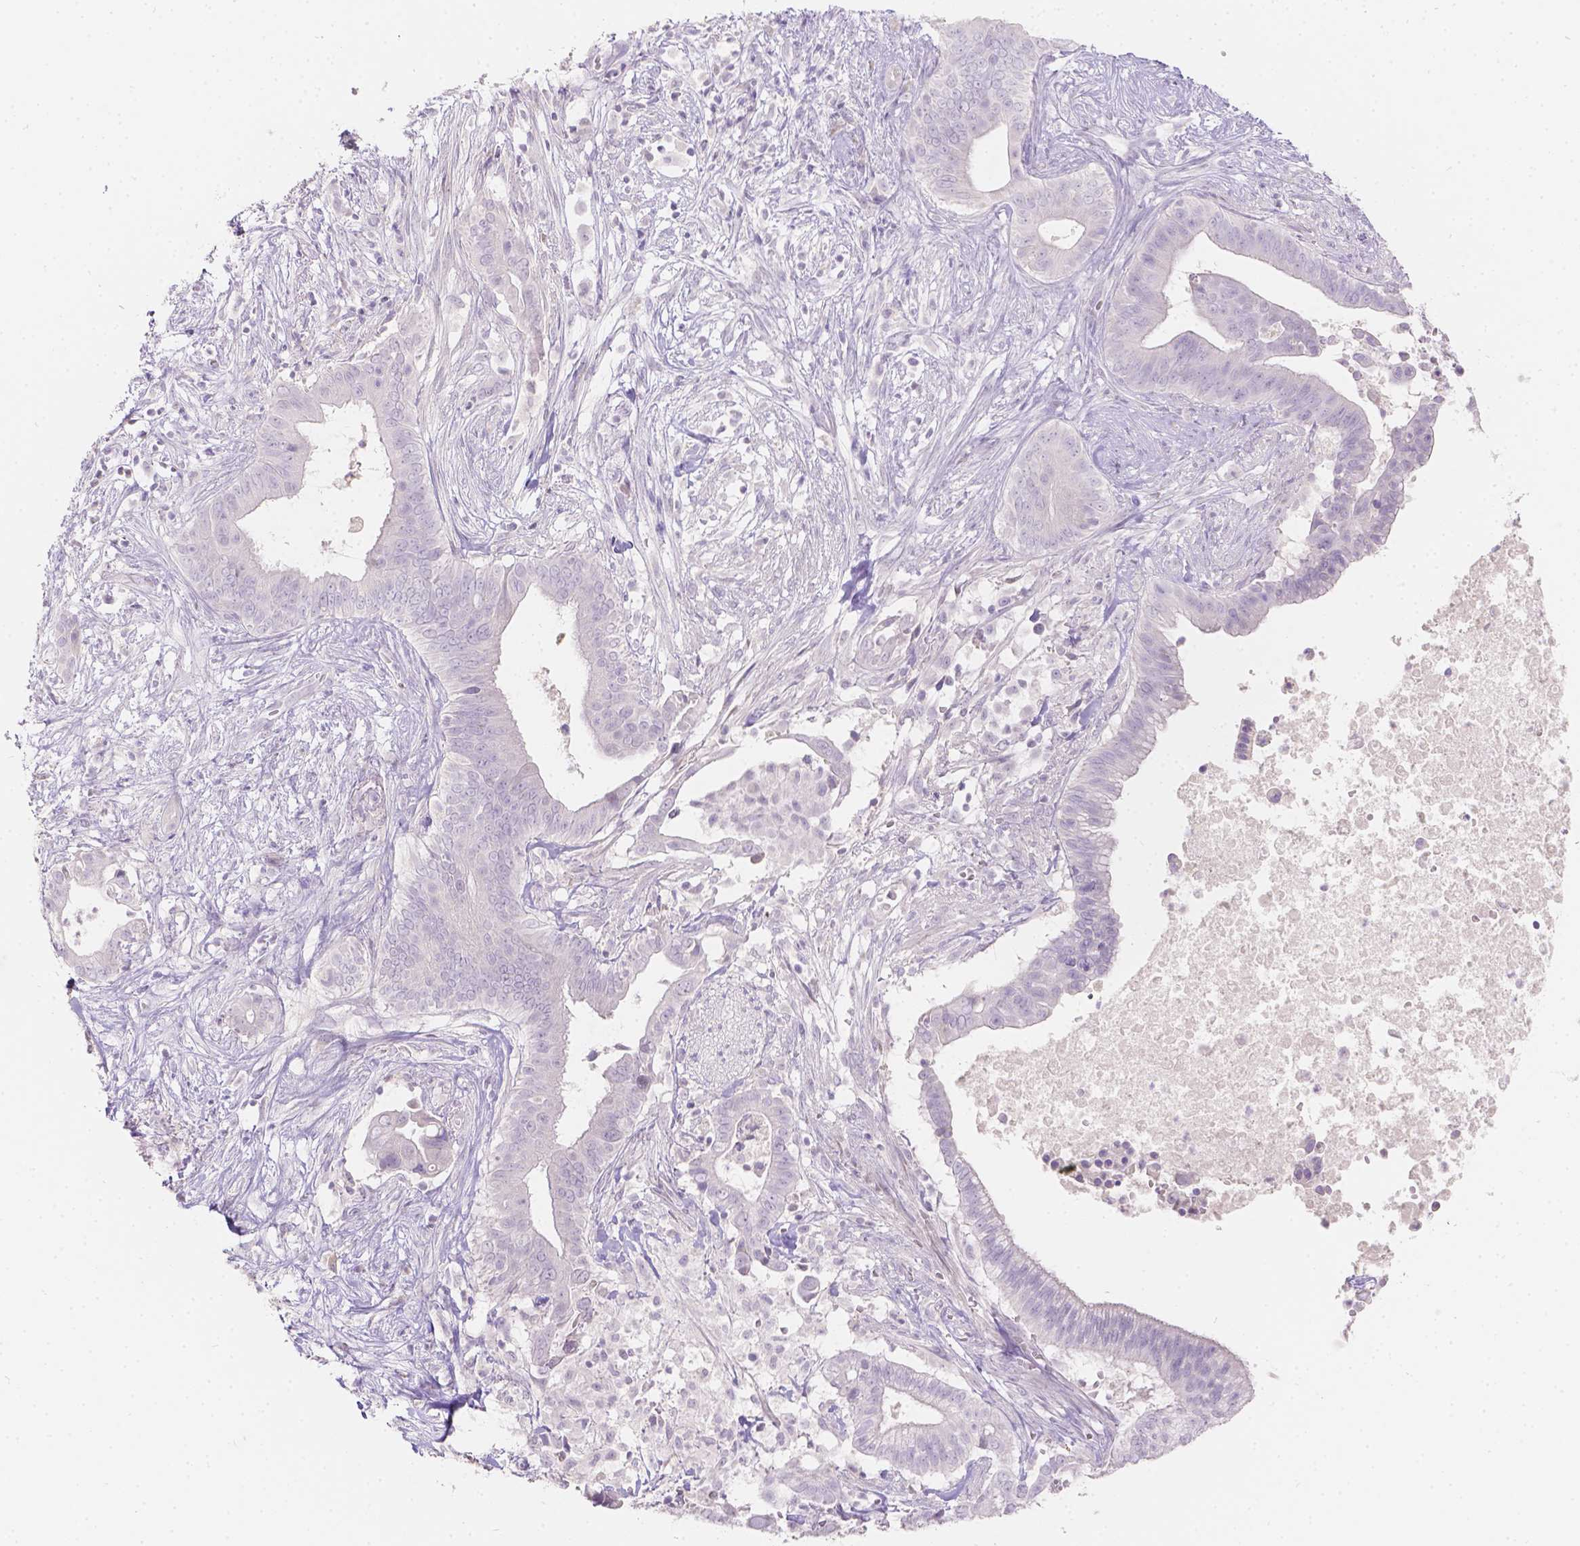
{"staining": {"intensity": "negative", "quantity": "none", "location": "none"}, "tissue": "pancreatic cancer", "cell_type": "Tumor cells", "image_type": "cancer", "snomed": [{"axis": "morphology", "description": "Adenocarcinoma, NOS"}, {"axis": "topography", "description": "Pancreas"}], "caption": "A high-resolution micrograph shows IHC staining of adenocarcinoma (pancreatic), which demonstrates no significant staining in tumor cells.", "gene": "HTN3", "patient": {"sex": "male", "age": 61}}